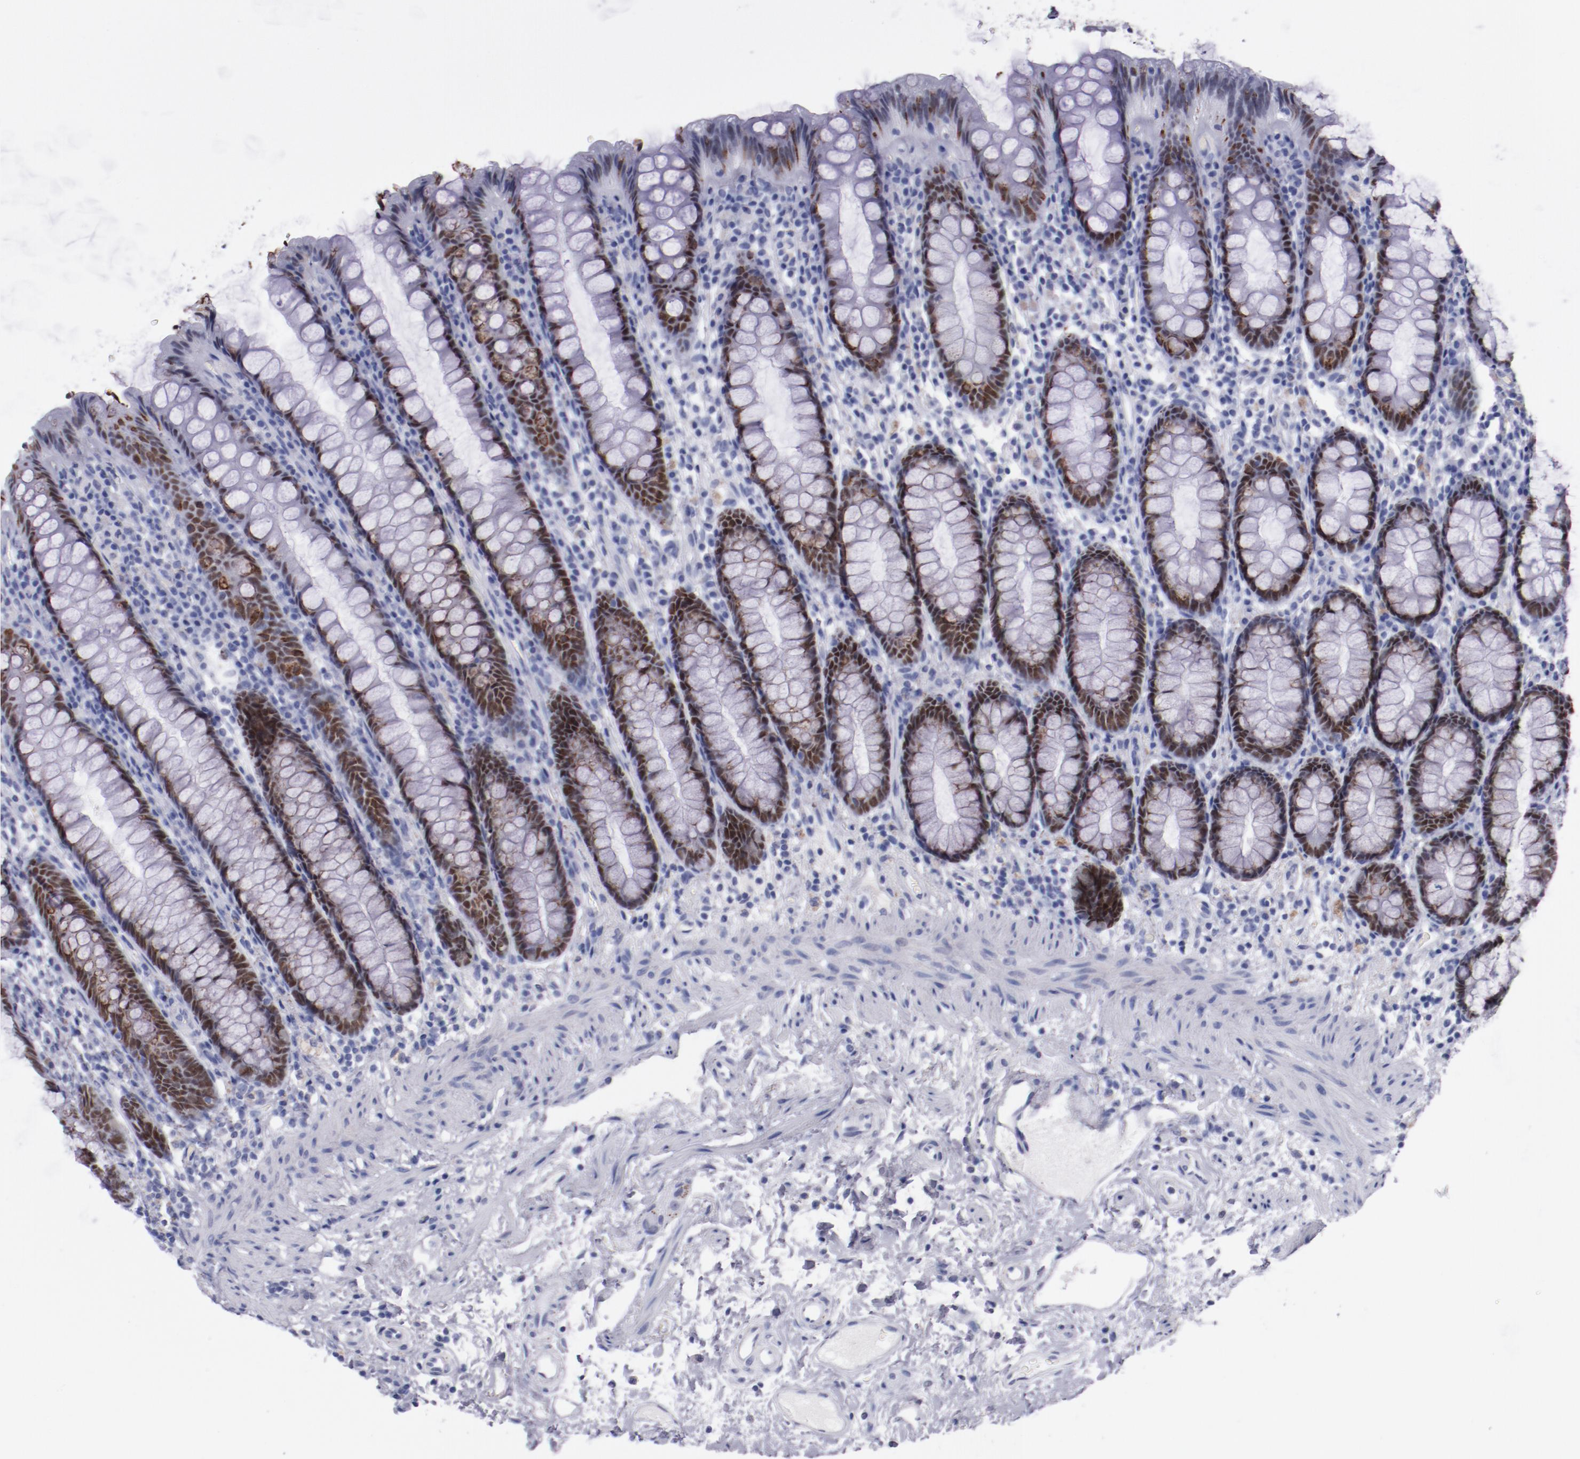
{"staining": {"intensity": "moderate", "quantity": ">75%", "location": "nuclear"}, "tissue": "rectum", "cell_type": "Glandular cells", "image_type": "normal", "snomed": [{"axis": "morphology", "description": "Normal tissue, NOS"}, {"axis": "topography", "description": "Rectum"}], "caption": "DAB immunohistochemical staining of normal rectum exhibits moderate nuclear protein staining in approximately >75% of glandular cells. (DAB (3,3'-diaminobenzidine) = brown stain, brightfield microscopy at high magnification).", "gene": "HNF1B", "patient": {"sex": "male", "age": 92}}